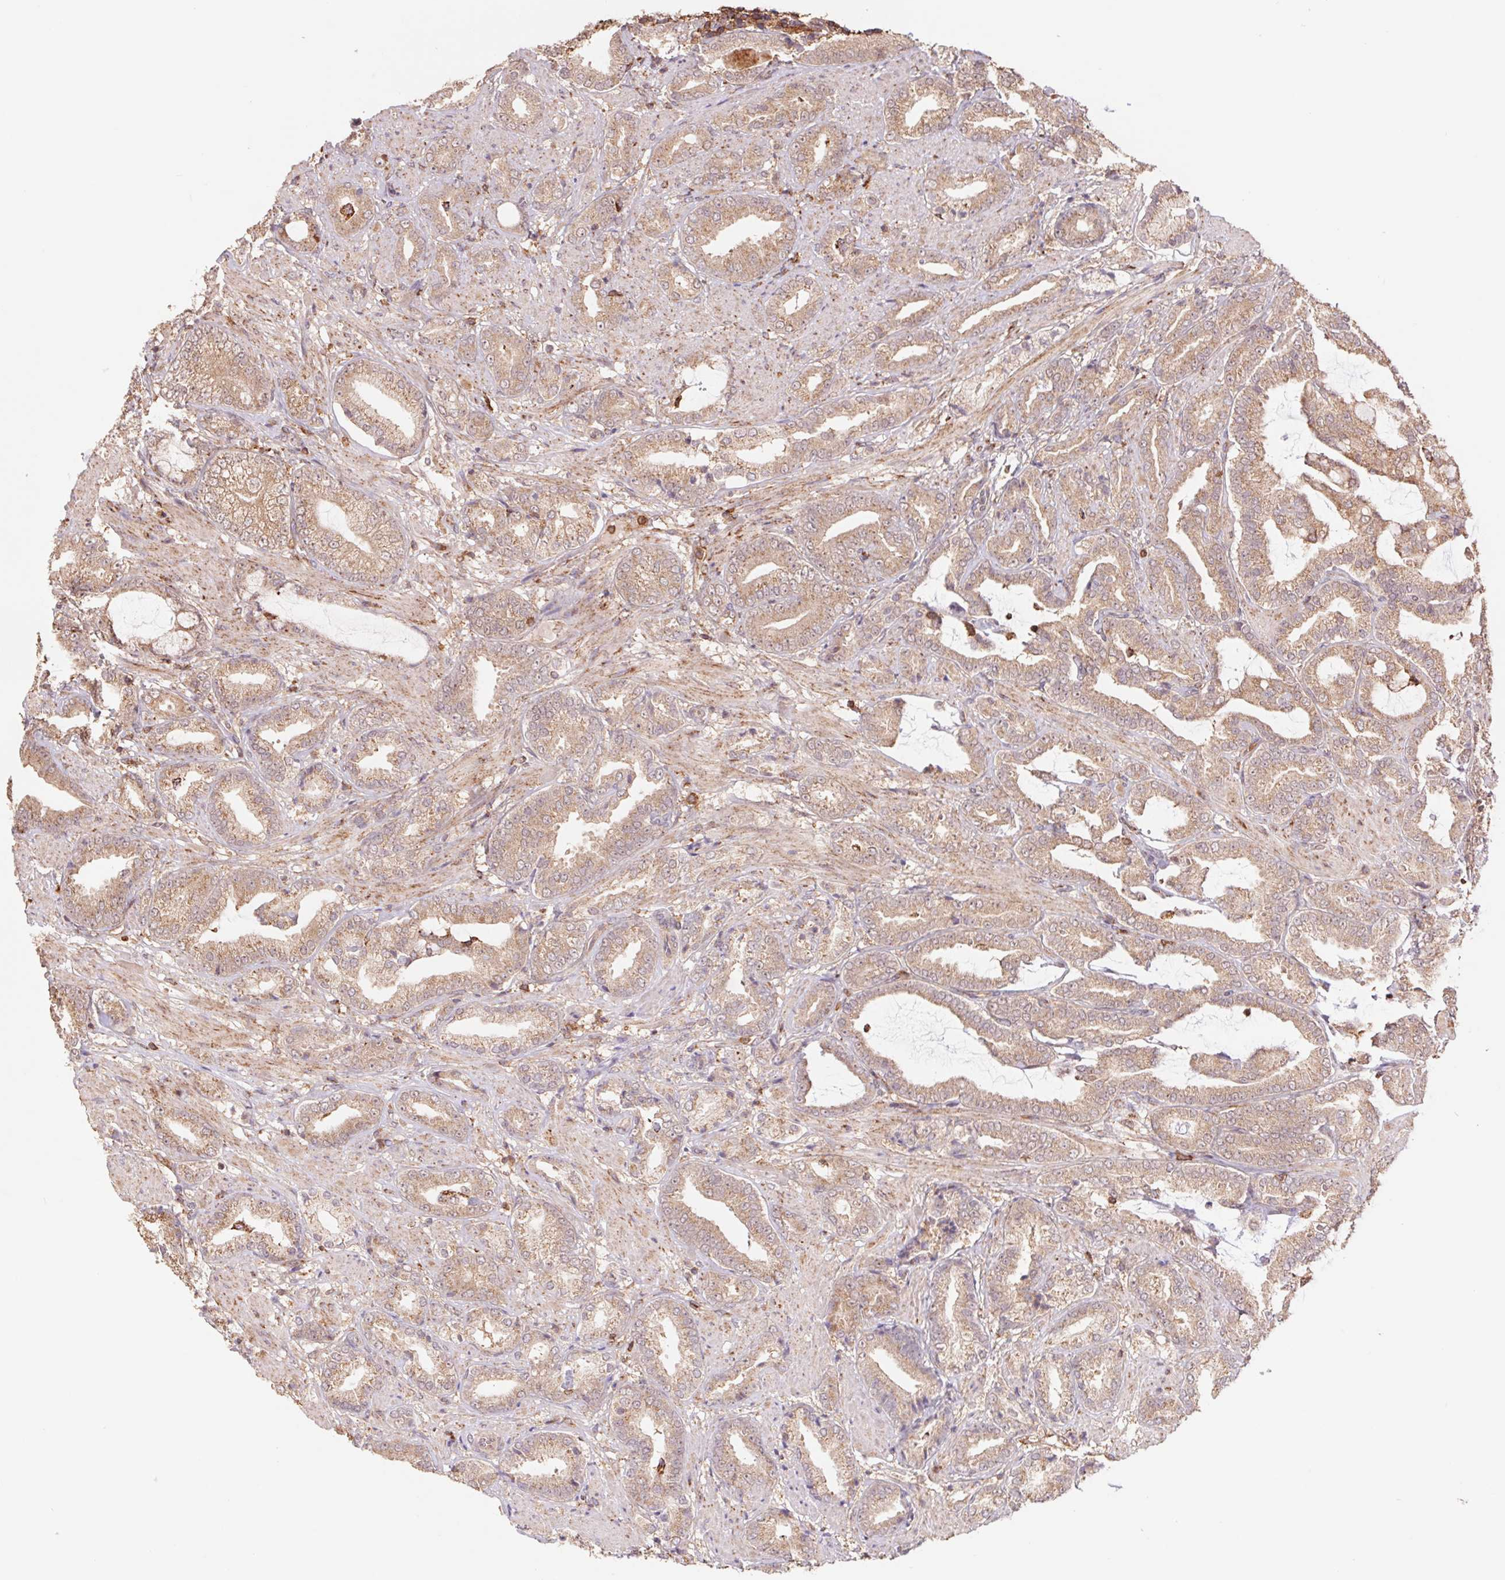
{"staining": {"intensity": "weak", "quantity": ">75%", "location": "cytoplasmic/membranous"}, "tissue": "prostate cancer", "cell_type": "Tumor cells", "image_type": "cancer", "snomed": [{"axis": "morphology", "description": "Adenocarcinoma, High grade"}, {"axis": "topography", "description": "Prostate"}], "caption": "An image of high-grade adenocarcinoma (prostate) stained for a protein reveals weak cytoplasmic/membranous brown staining in tumor cells.", "gene": "URM1", "patient": {"sex": "male", "age": 56}}